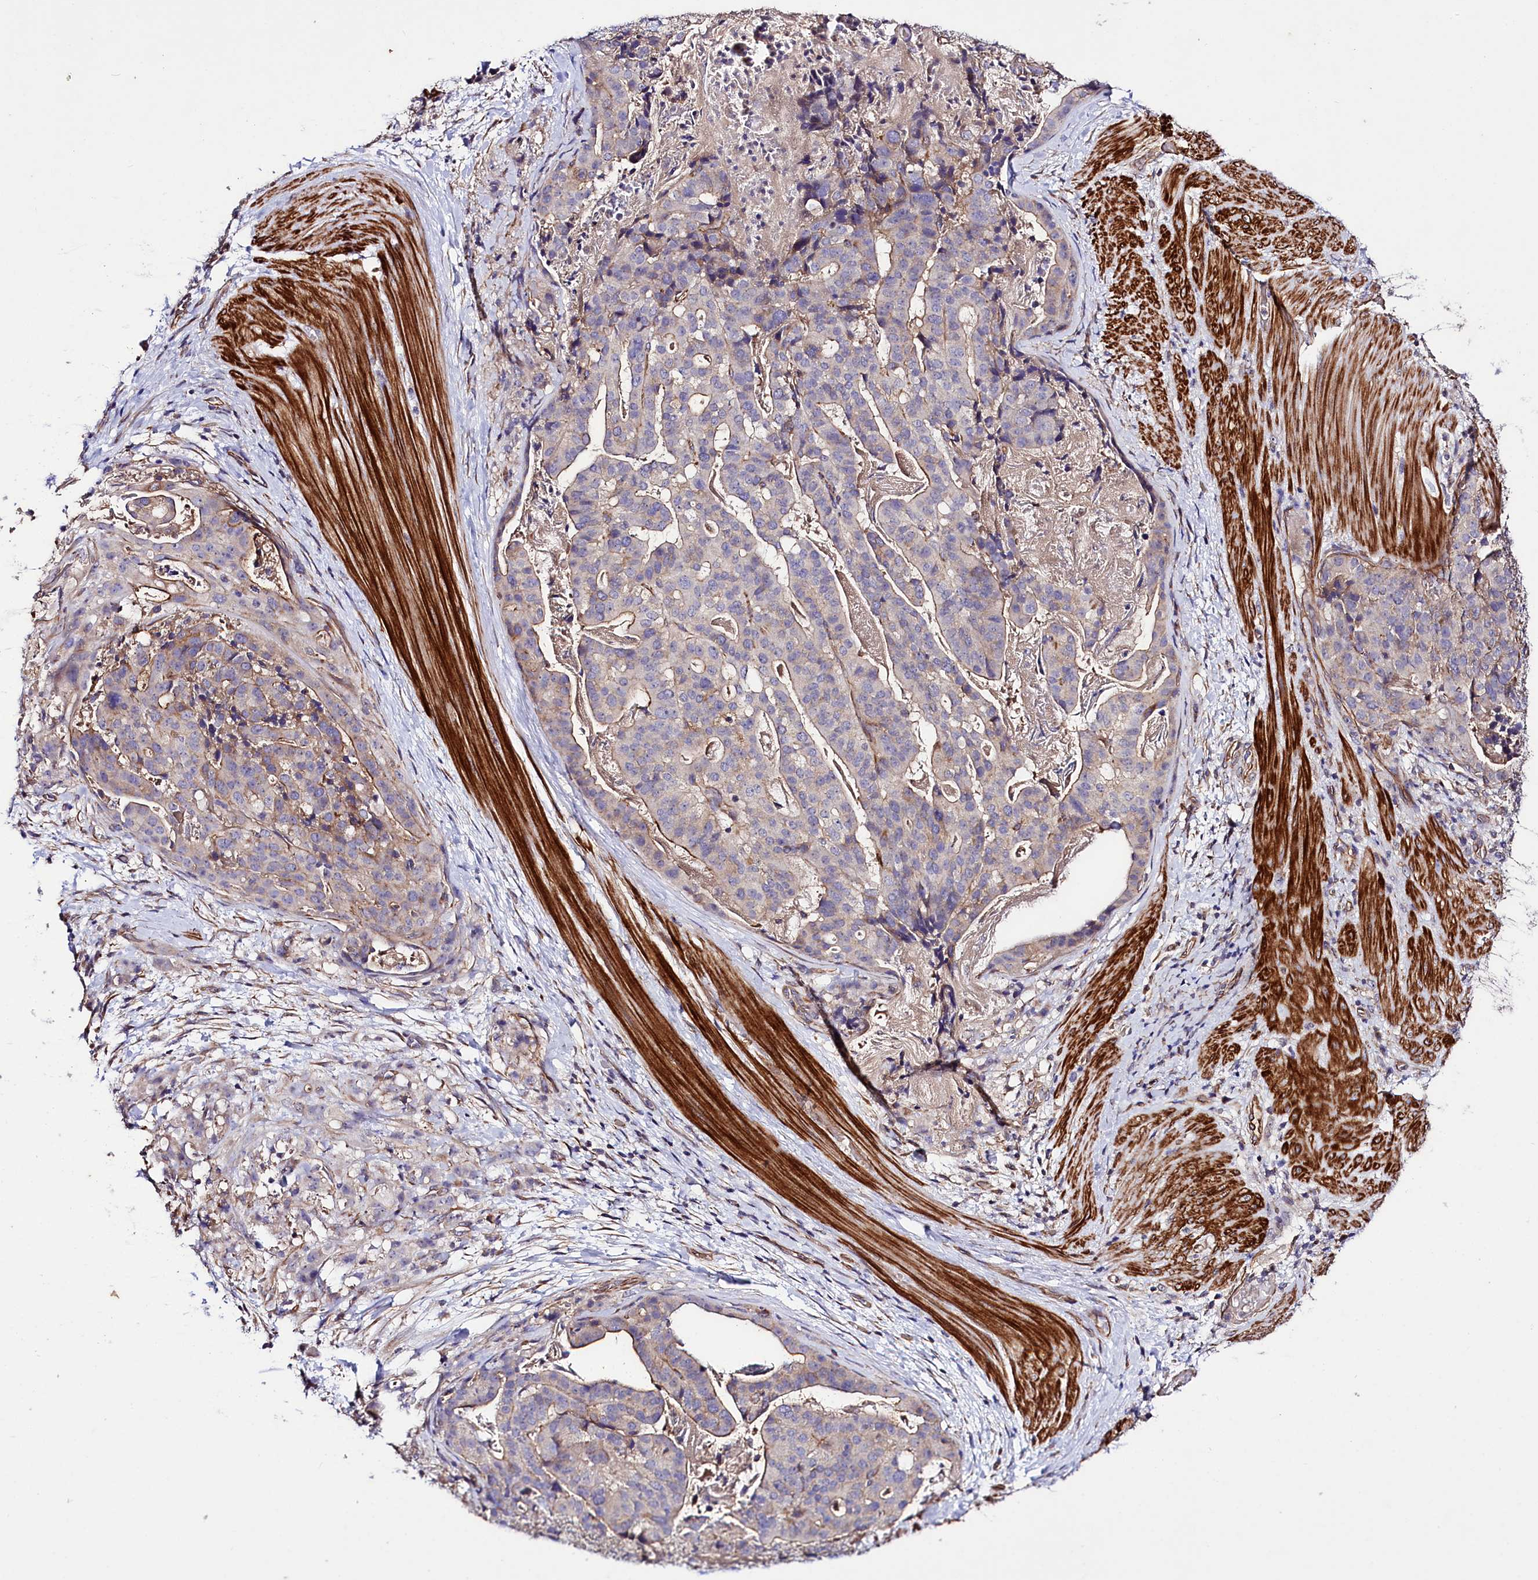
{"staining": {"intensity": "weak", "quantity": "25%-75%", "location": "cytoplasmic/membranous"}, "tissue": "stomach cancer", "cell_type": "Tumor cells", "image_type": "cancer", "snomed": [{"axis": "morphology", "description": "Adenocarcinoma, NOS"}, {"axis": "topography", "description": "Stomach"}], "caption": "High-power microscopy captured an immunohistochemistry photomicrograph of stomach adenocarcinoma, revealing weak cytoplasmic/membranous expression in about 25%-75% of tumor cells. (brown staining indicates protein expression, while blue staining denotes nuclei).", "gene": "SLC7A1", "patient": {"sex": "male", "age": 48}}